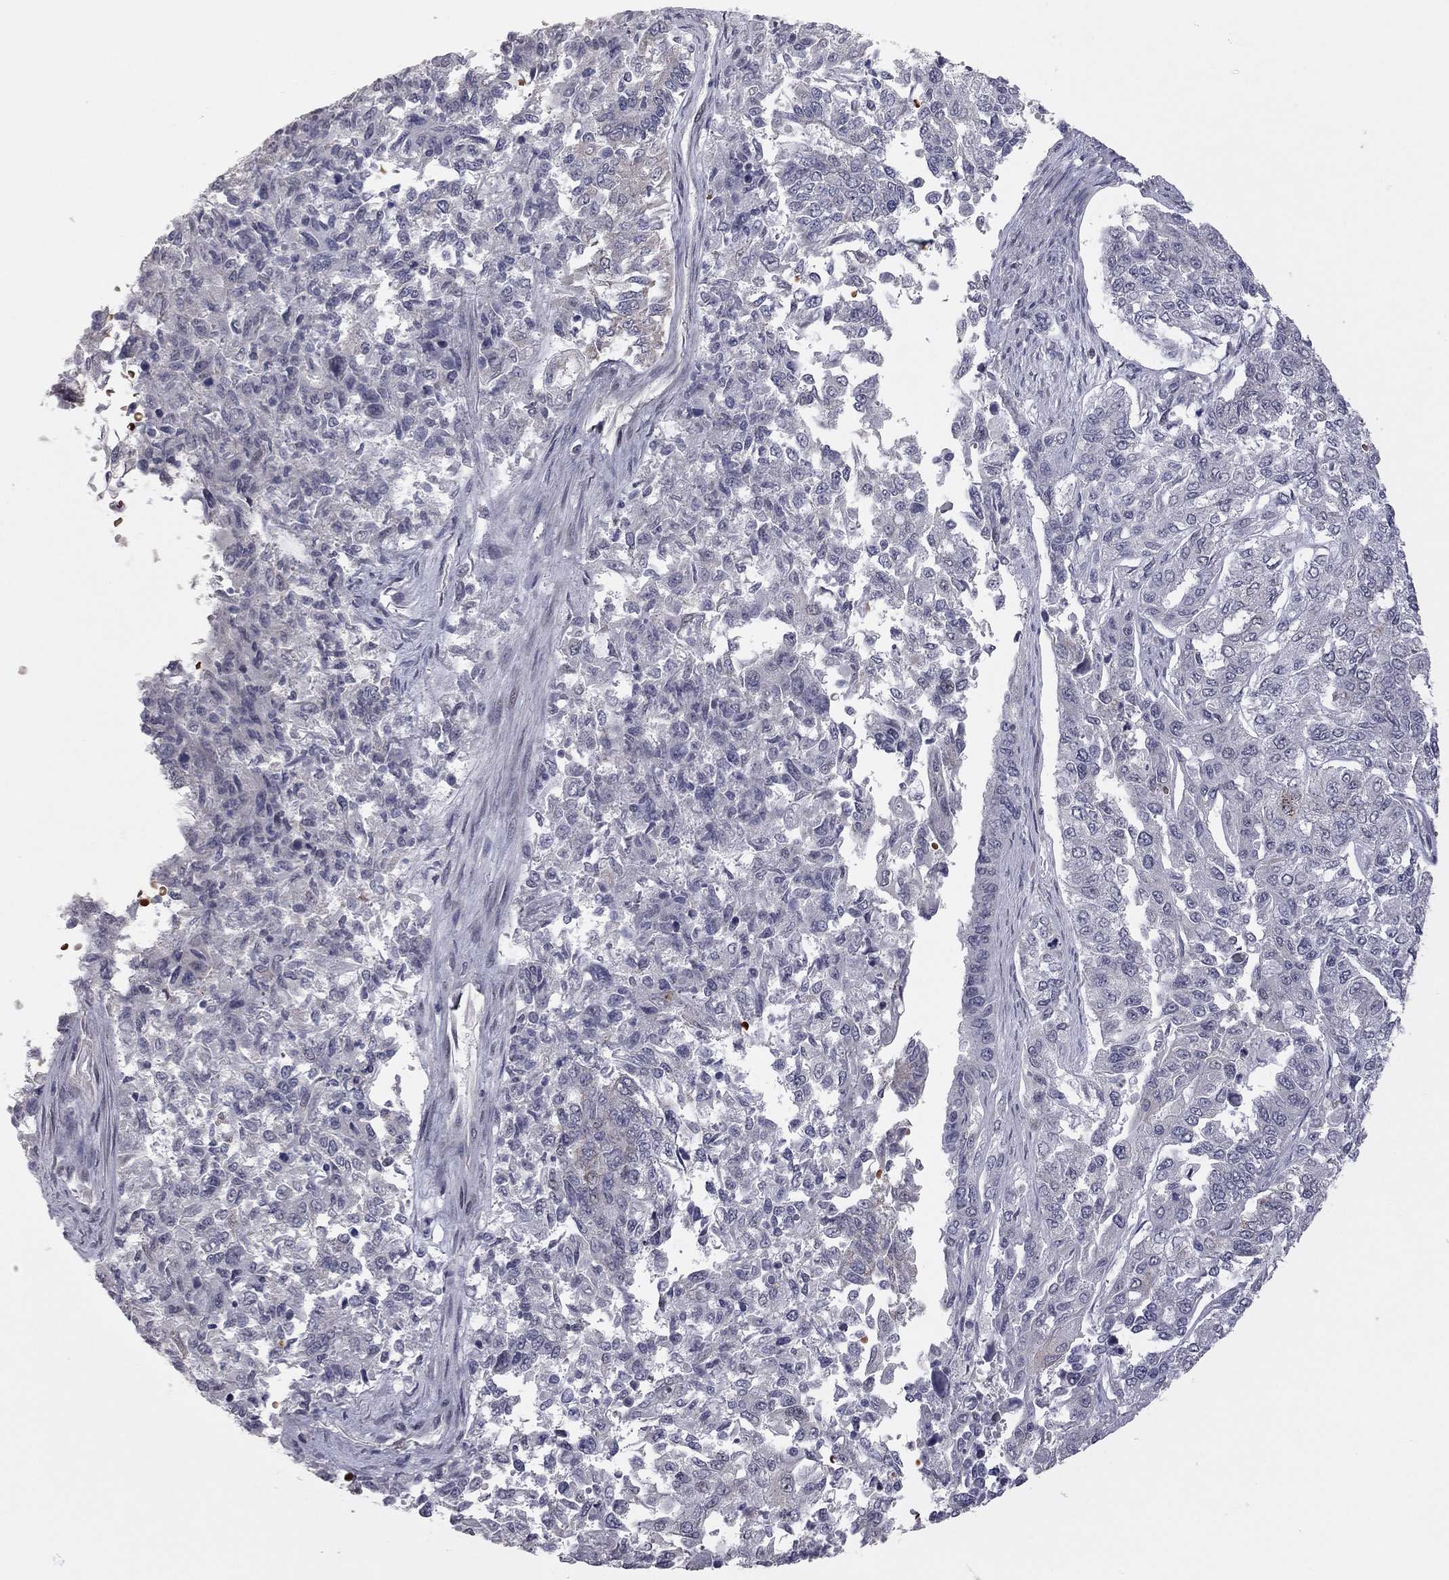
{"staining": {"intensity": "negative", "quantity": "none", "location": "none"}, "tissue": "endometrial cancer", "cell_type": "Tumor cells", "image_type": "cancer", "snomed": [{"axis": "morphology", "description": "Adenocarcinoma, NOS"}, {"axis": "topography", "description": "Uterus"}], "caption": "Tumor cells are negative for brown protein staining in endometrial cancer (adenocarcinoma).", "gene": "MC3R", "patient": {"sex": "female", "age": 59}}